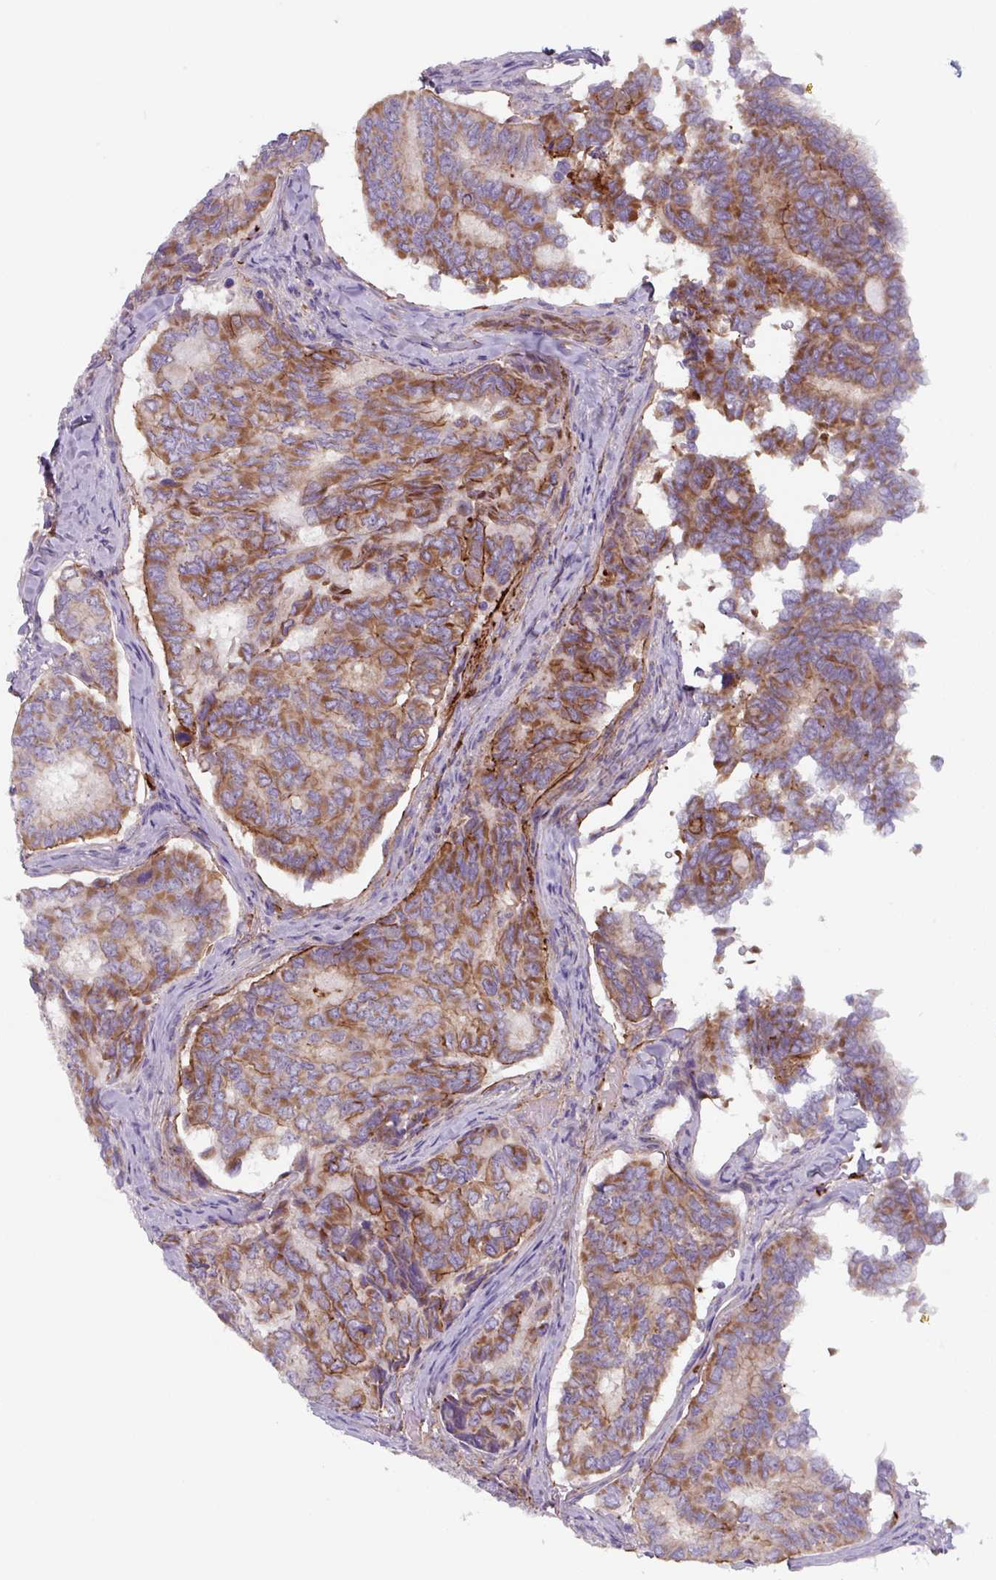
{"staining": {"intensity": "moderate", "quantity": ">75%", "location": "cytoplasmic/membranous"}, "tissue": "thyroid cancer", "cell_type": "Tumor cells", "image_type": "cancer", "snomed": [{"axis": "morphology", "description": "Papillary adenocarcinoma, NOS"}, {"axis": "topography", "description": "Thyroid gland"}], "caption": "Papillary adenocarcinoma (thyroid) tissue exhibits moderate cytoplasmic/membranous positivity in approximately >75% of tumor cells", "gene": "DHFR2", "patient": {"sex": "female", "age": 35}}